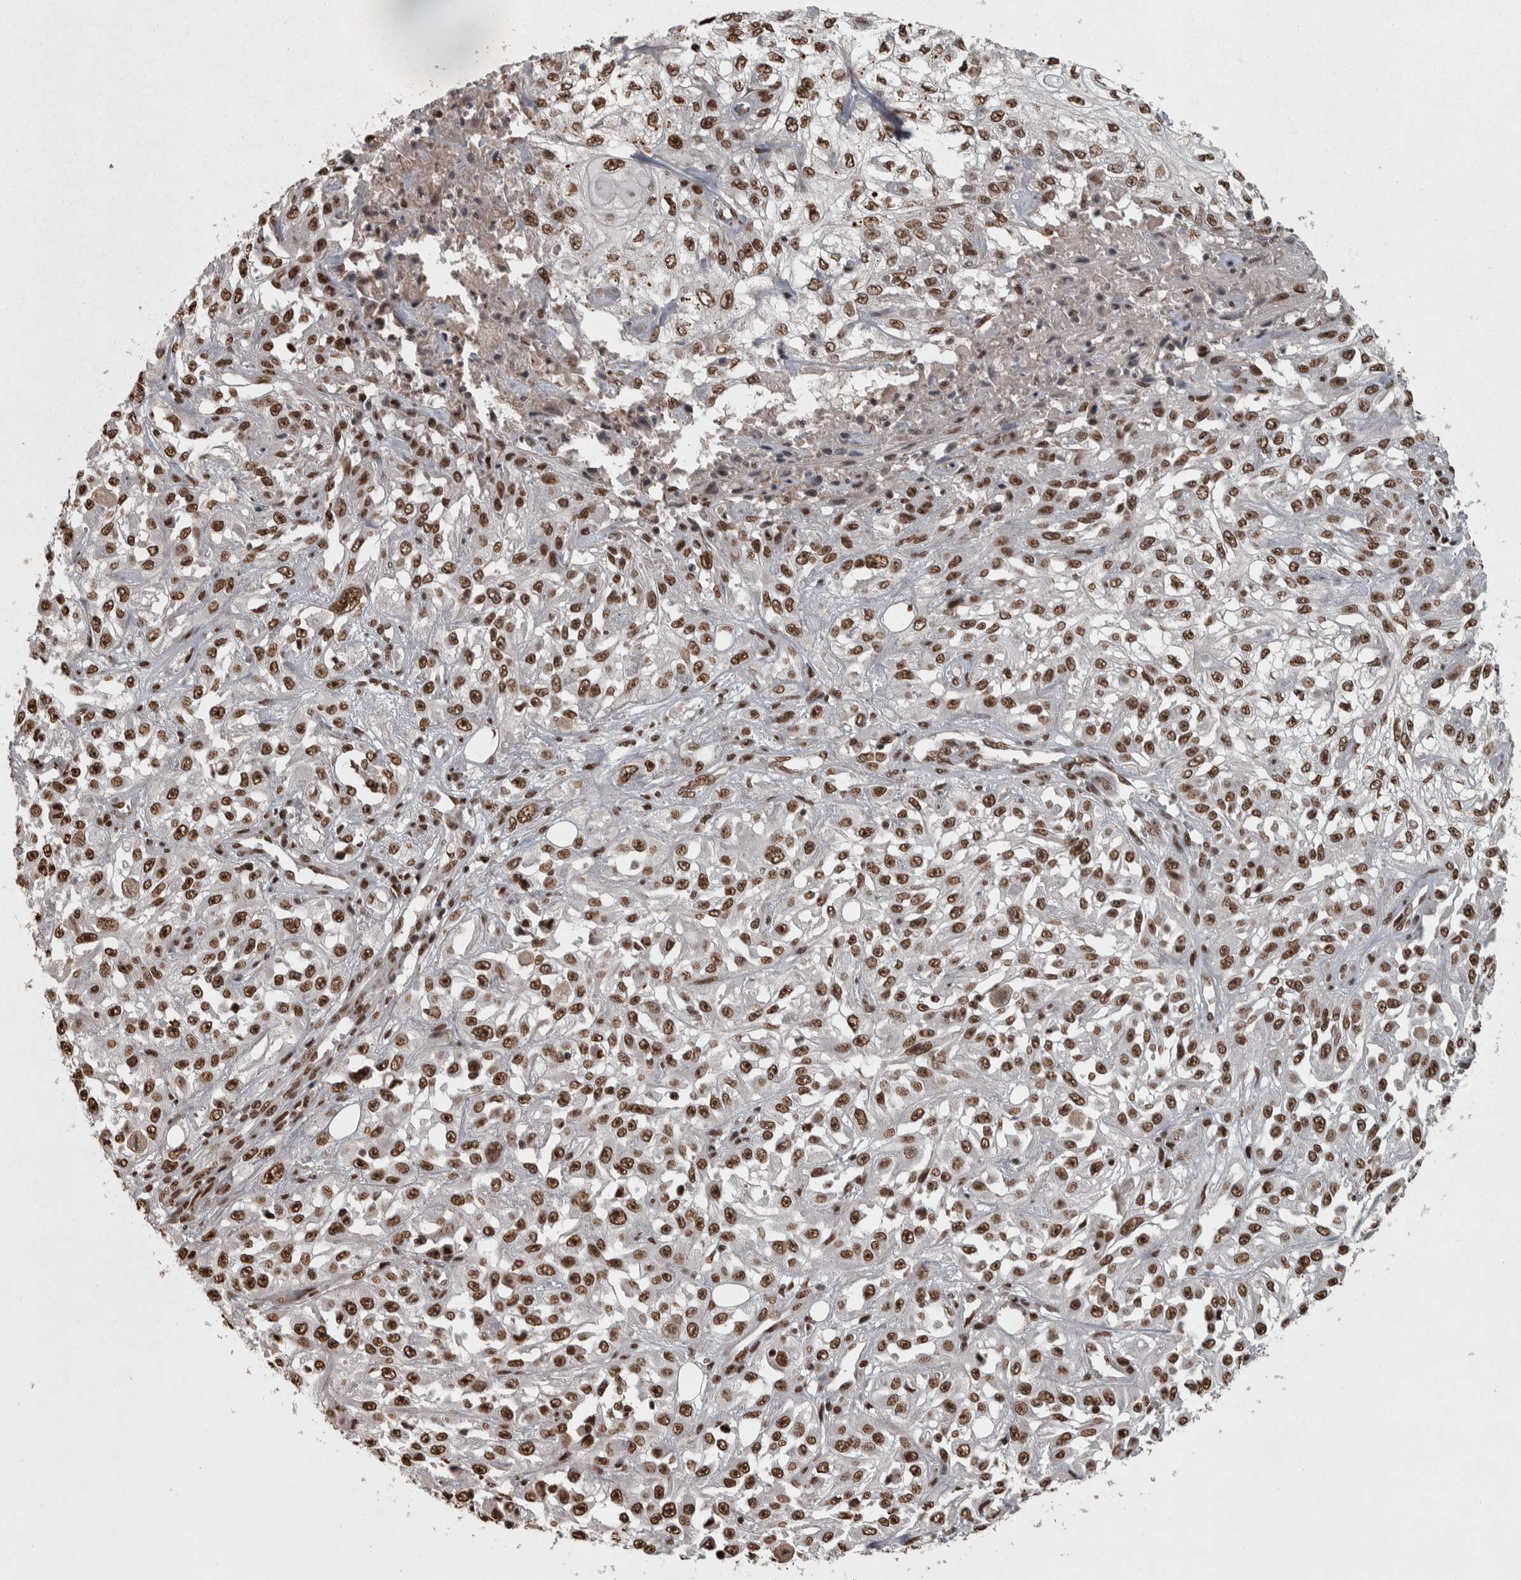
{"staining": {"intensity": "strong", "quantity": ">75%", "location": "nuclear"}, "tissue": "skin cancer", "cell_type": "Tumor cells", "image_type": "cancer", "snomed": [{"axis": "morphology", "description": "Squamous cell carcinoma, NOS"}, {"axis": "morphology", "description": "Squamous cell carcinoma, metastatic, NOS"}, {"axis": "topography", "description": "Skin"}, {"axis": "topography", "description": "Lymph node"}], "caption": "IHC photomicrograph of human skin squamous cell carcinoma stained for a protein (brown), which displays high levels of strong nuclear staining in approximately >75% of tumor cells.", "gene": "ZFHX4", "patient": {"sex": "male", "age": 75}}